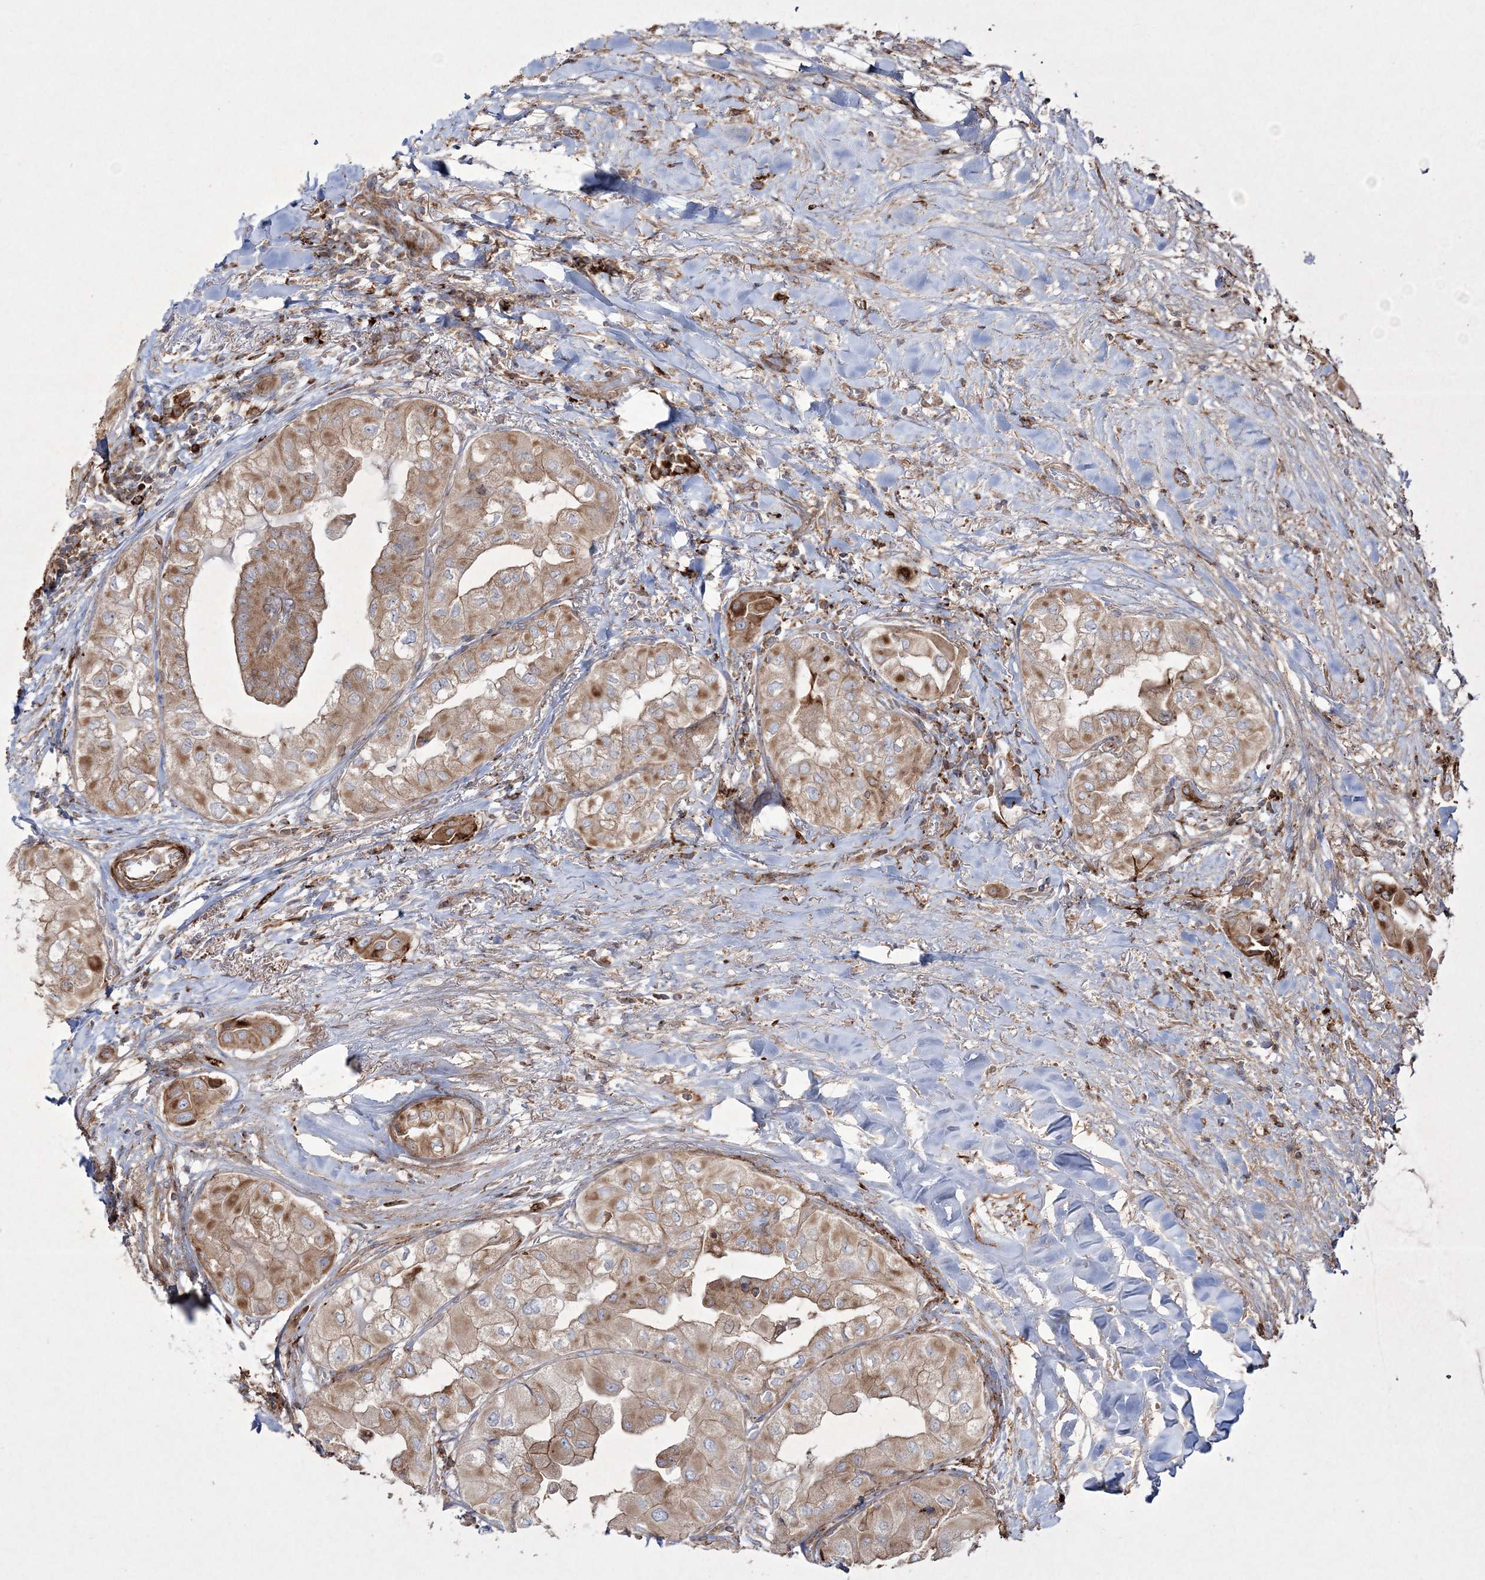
{"staining": {"intensity": "moderate", "quantity": ">75%", "location": "cytoplasmic/membranous"}, "tissue": "thyroid cancer", "cell_type": "Tumor cells", "image_type": "cancer", "snomed": [{"axis": "morphology", "description": "Papillary adenocarcinoma, NOS"}, {"axis": "topography", "description": "Thyroid gland"}], "caption": "IHC (DAB) staining of thyroid cancer (papillary adenocarcinoma) reveals moderate cytoplasmic/membranous protein positivity in about >75% of tumor cells.", "gene": "RICTOR", "patient": {"sex": "female", "age": 59}}